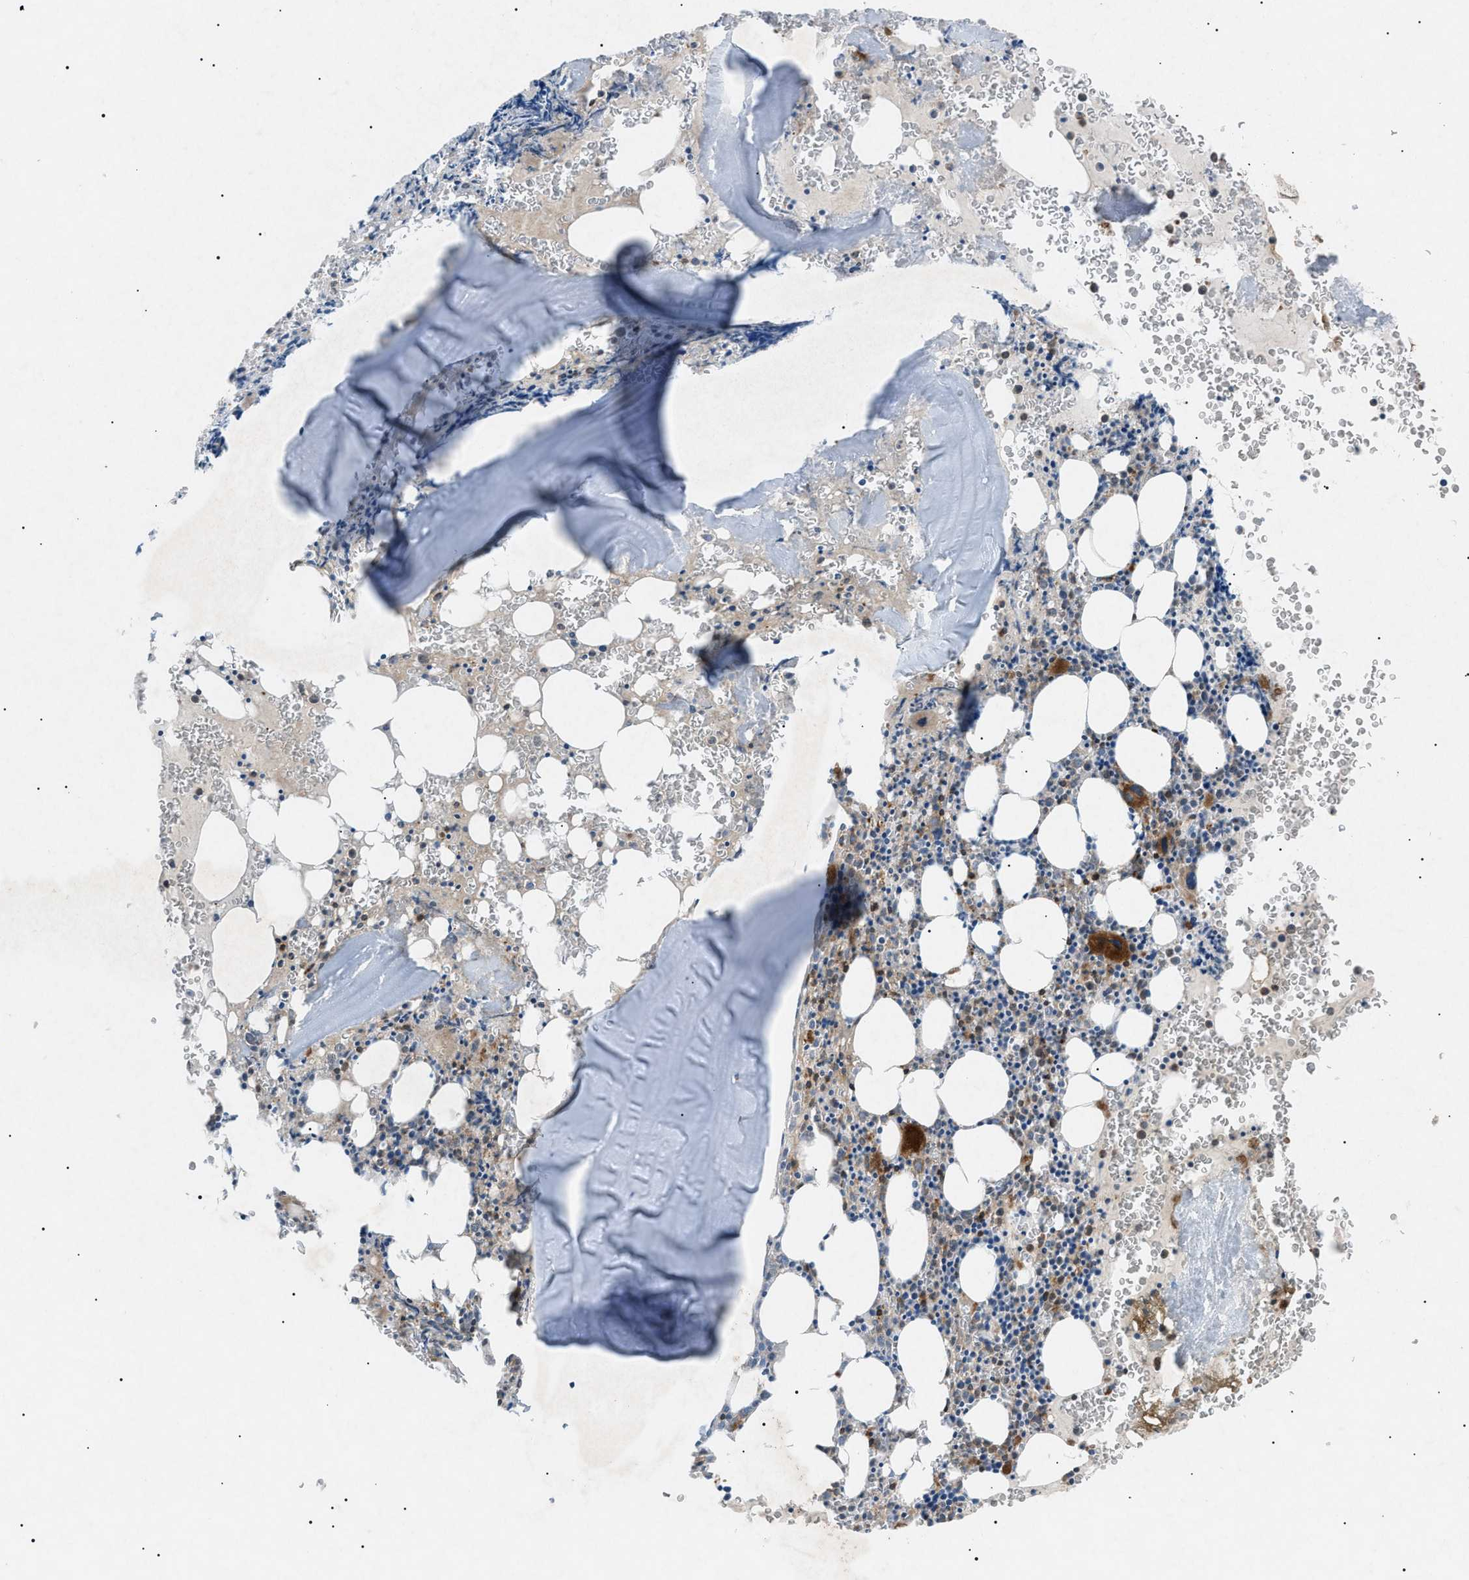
{"staining": {"intensity": "strong", "quantity": "<25%", "location": "cytoplasmic/membranous"}, "tissue": "bone marrow", "cell_type": "Hematopoietic cells", "image_type": "normal", "snomed": [{"axis": "morphology", "description": "Normal tissue, NOS"}, {"axis": "morphology", "description": "Inflammation, NOS"}, {"axis": "topography", "description": "Bone marrow"}], "caption": "This histopathology image displays normal bone marrow stained with immunohistochemistry (IHC) to label a protein in brown. The cytoplasmic/membranous of hematopoietic cells show strong positivity for the protein. Nuclei are counter-stained blue.", "gene": "BTK", "patient": {"sex": "male", "age": 37}}